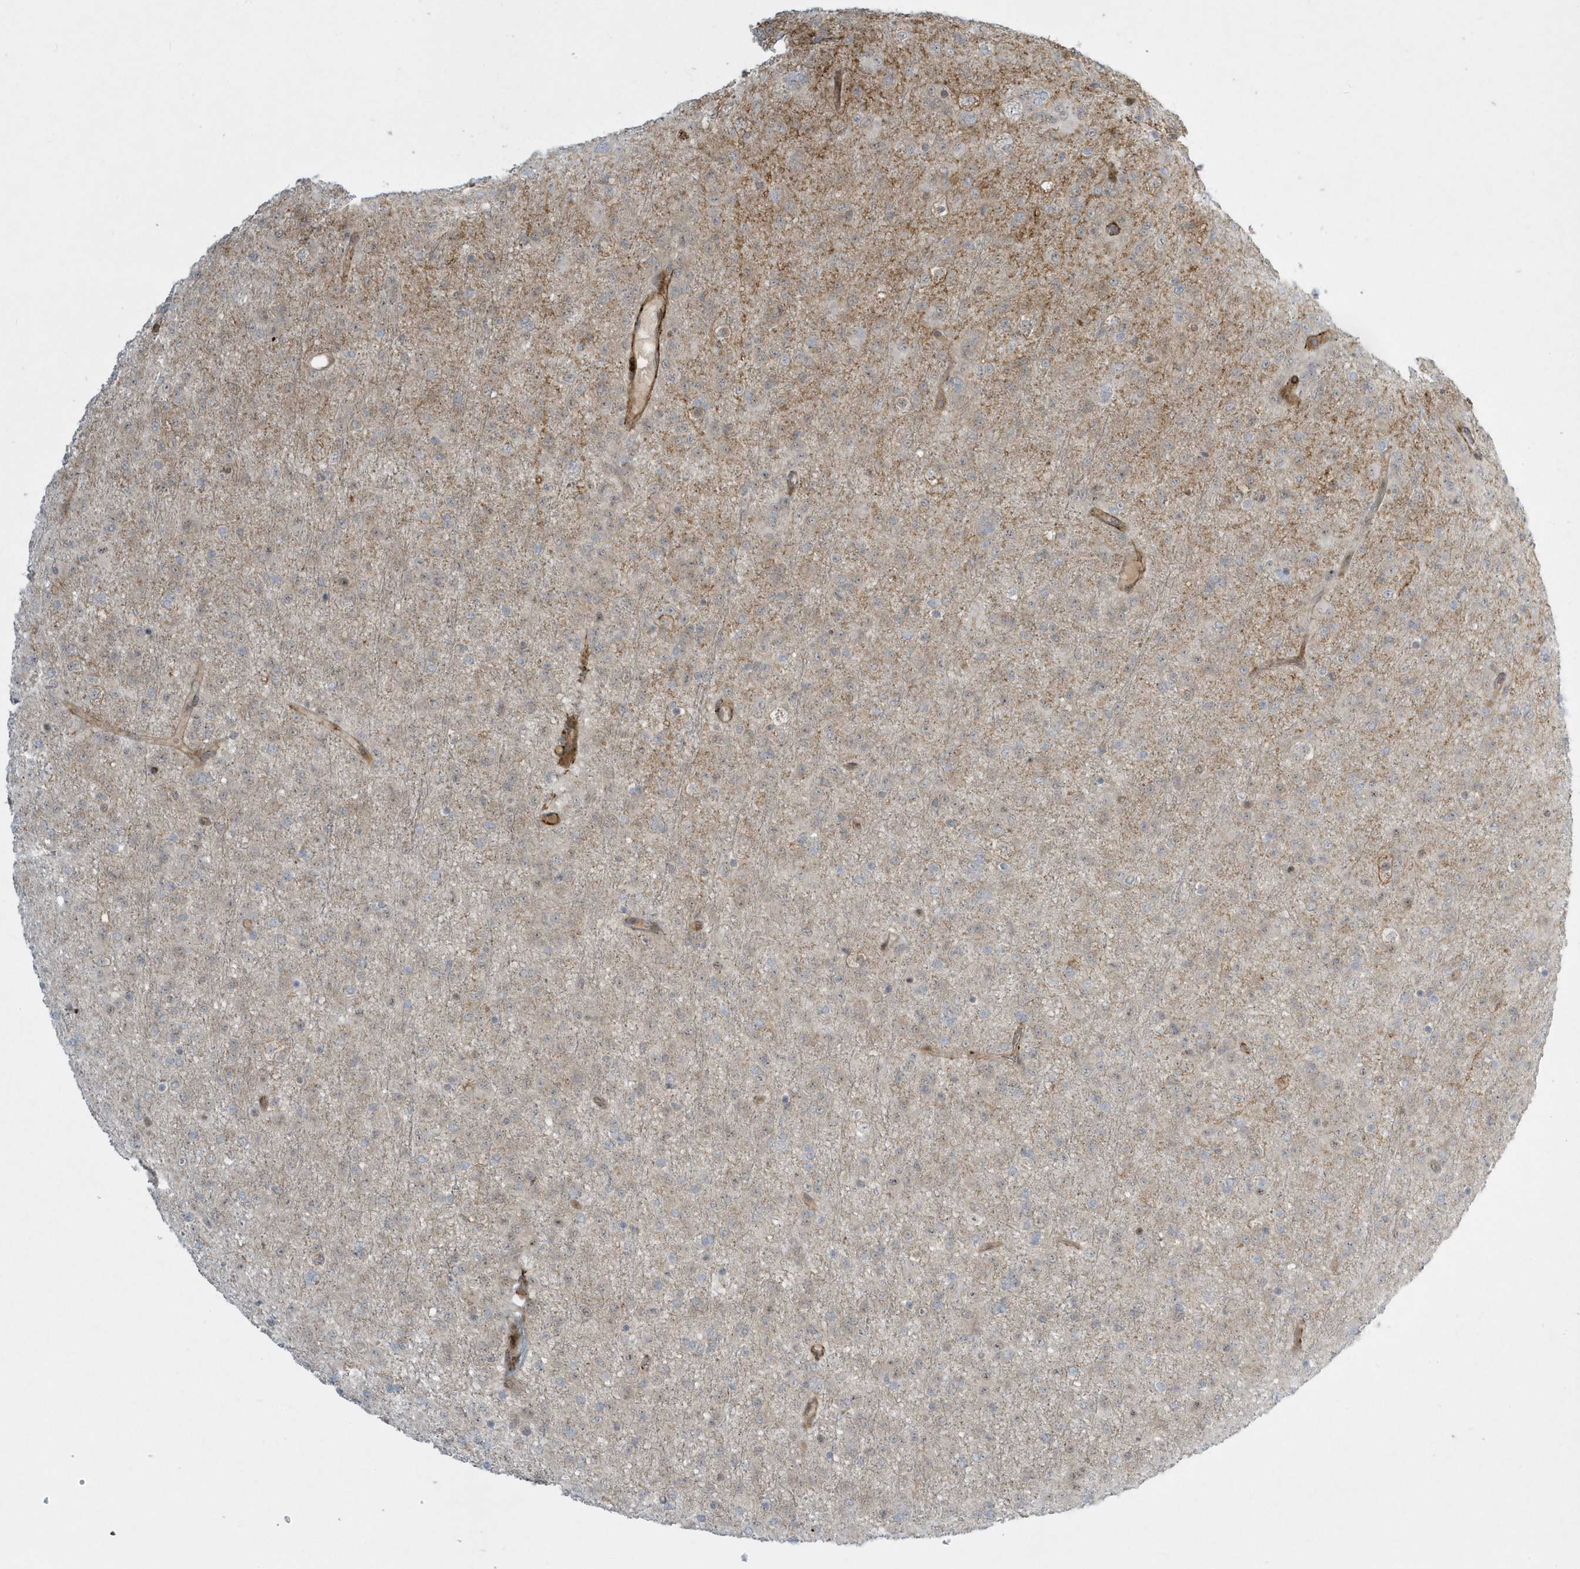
{"staining": {"intensity": "weak", "quantity": "<25%", "location": "cytoplasmic/membranous"}, "tissue": "glioma", "cell_type": "Tumor cells", "image_type": "cancer", "snomed": [{"axis": "morphology", "description": "Glioma, malignant, Low grade"}, {"axis": "topography", "description": "Brain"}], "caption": "Image shows no significant protein staining in tumor cells of low-grade glioma (malignant).", "gene": "MASP2", "patient": {"sex": "male", "age": 65}}